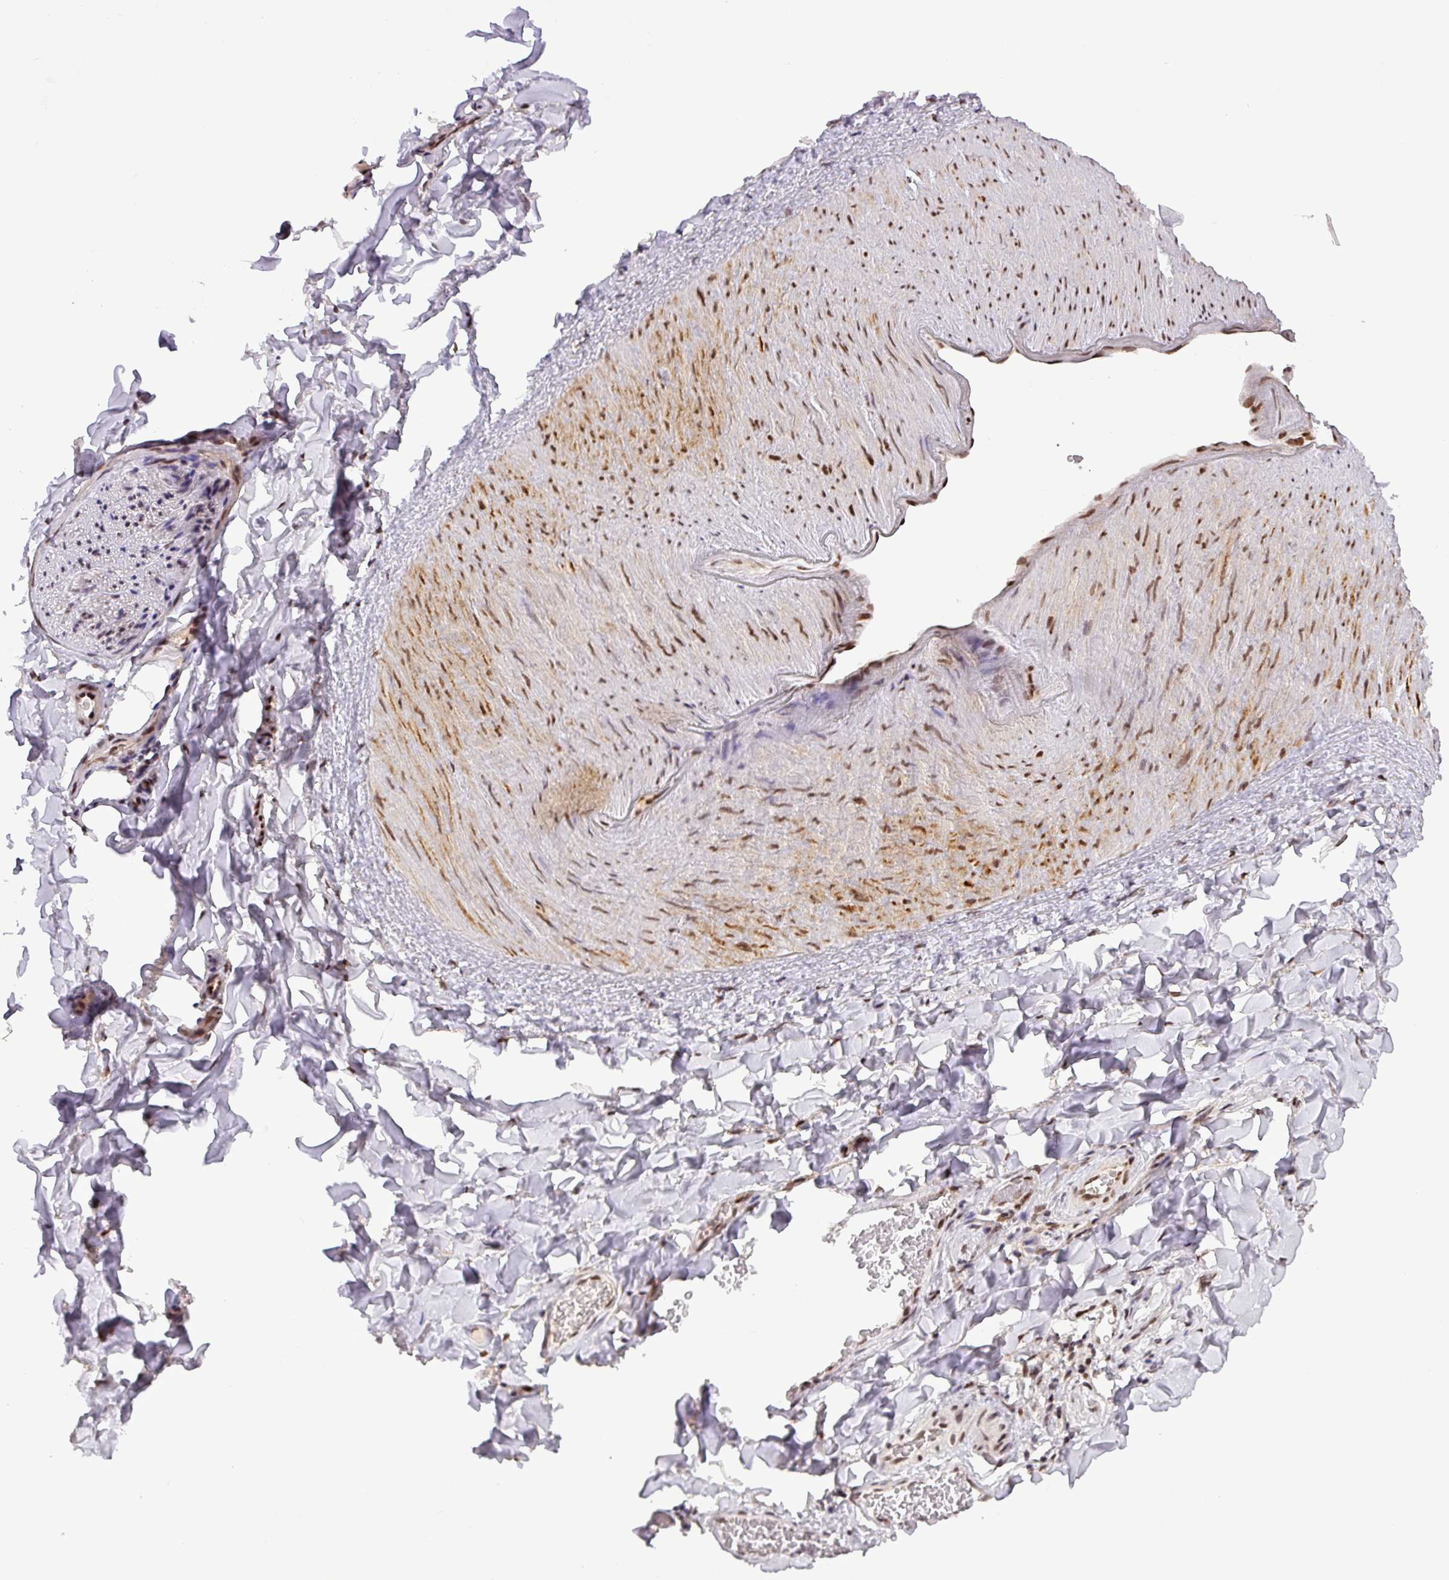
{"staining": {"intensity": "negative", "quantity": "none", "location": "none"}, "tissue": "adipose tissue", "cell_type": "Adipocytes", "image_type": "normal", "snomed": [{"axis": "morphology", "description": "Normal tissue, NOS"}, {"axis": "morphology", "description": "Carcinoma, NOS"}, {"axis": "topography", "description": "Pancreas"}, {"axis": "topography", "description": "Peripheral nerve tissue"}], "caption": "Immunohistochemistry (IHC) image of benign adipose tissue: human adipose tissue stained with DAB (3,3'-diaminobenzidine) exhibits no significant protein staining in adipocytes. (Immunohistochemistry (IHC), brightfield microscopy, high magnification).", "gene": "SRSF2", "patient": {"sex": "female", "age": 29}}